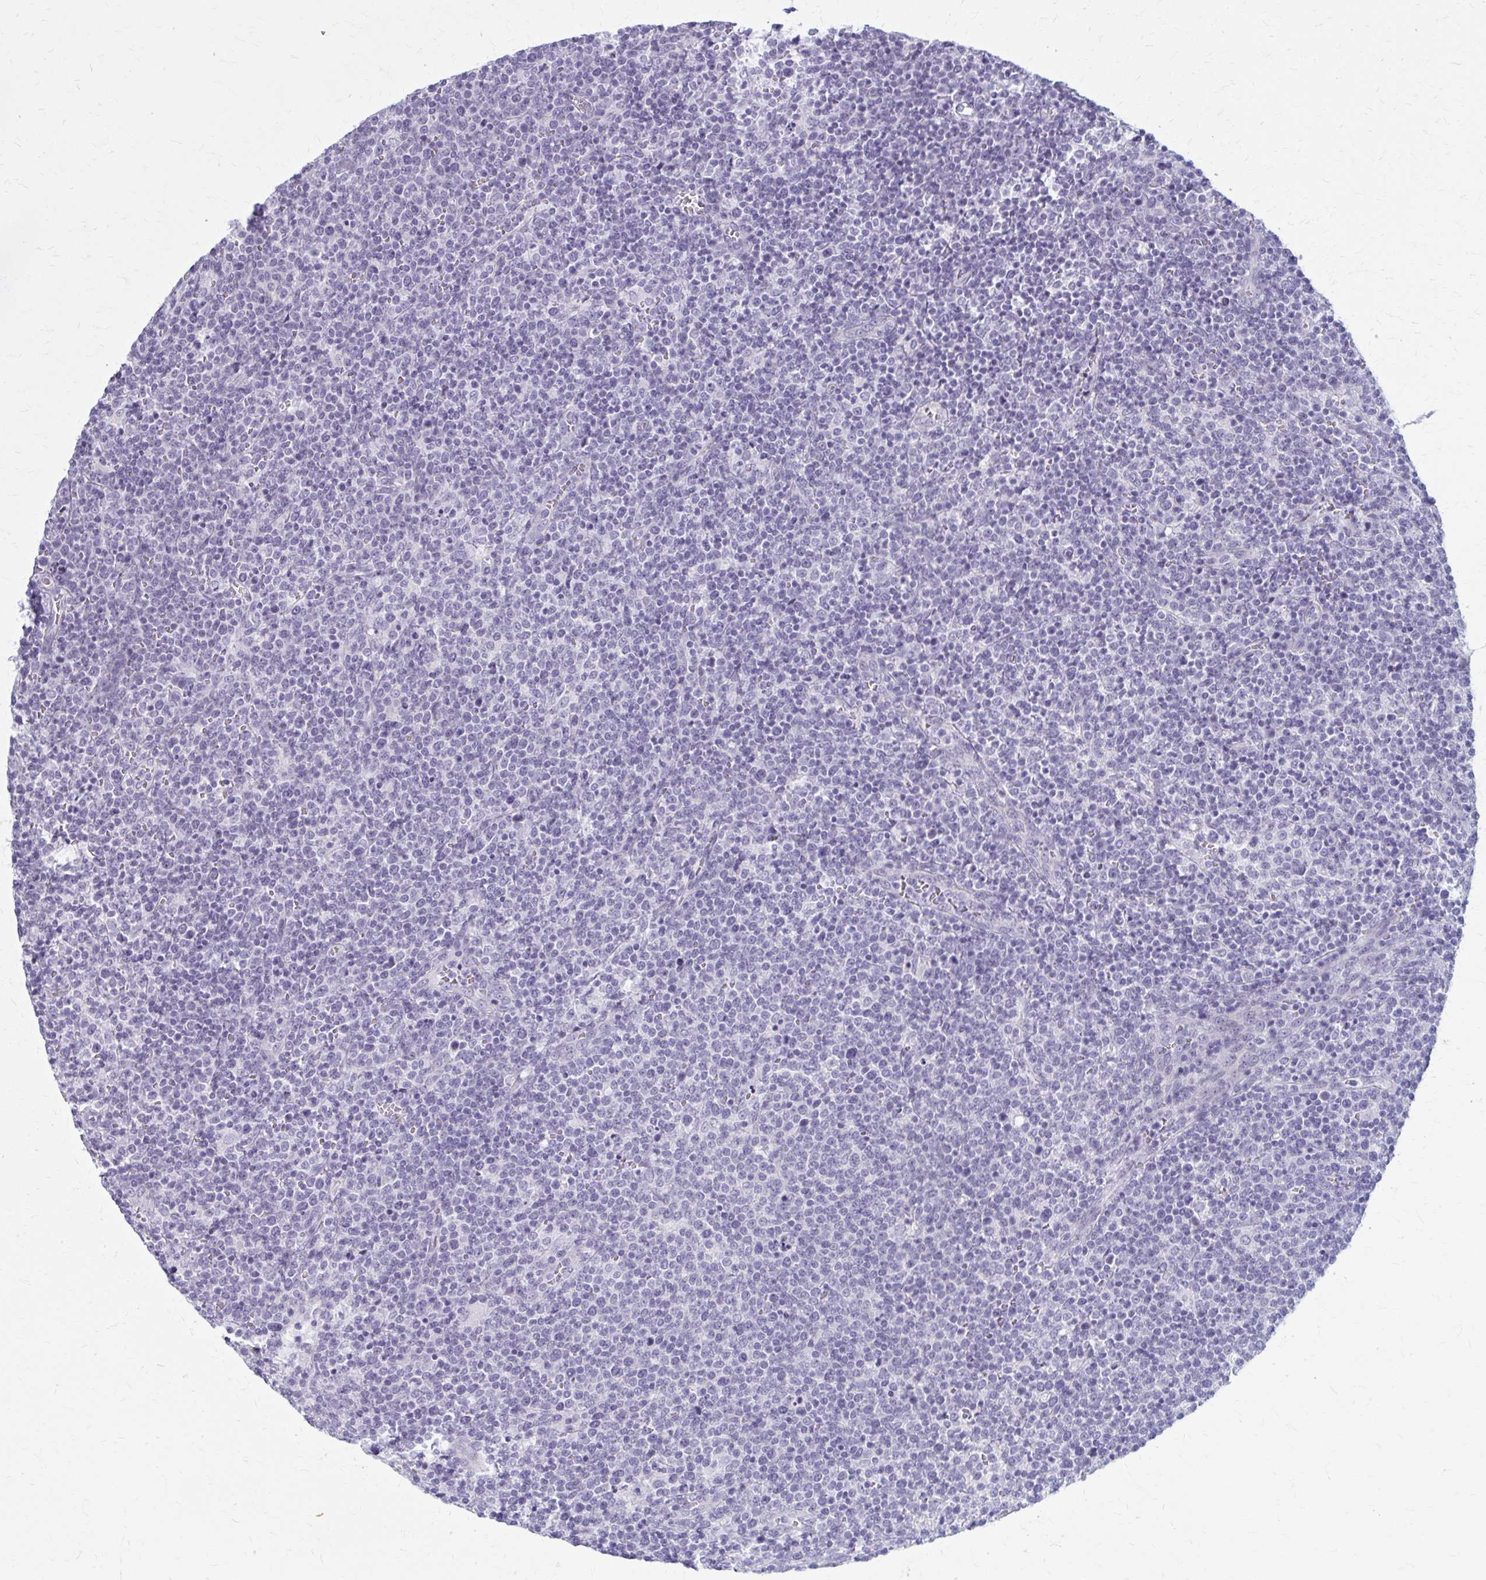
{"staining": {"intensity": "negative", "quantity": "none", "location": "none"}, "tissue": "lymphoma", "cell_type": "Tumor cells", "image_type": "cancer", "snomed": [{"axis": "morphology", "description": "Malignant lymphoma, non-Hodgkin's type, High grade"}, {"axis": "topography", "description": "Lymph node"}], "caption": "Tumor cells show no significant protein expression in lymphoma. (Stains: DAB IHC with hematoxylin counter stain, Microscopy: brightfield microscopy at high magnification).", "gene": "CASQ2", "patient": {"sex": "male", "age": 61}}